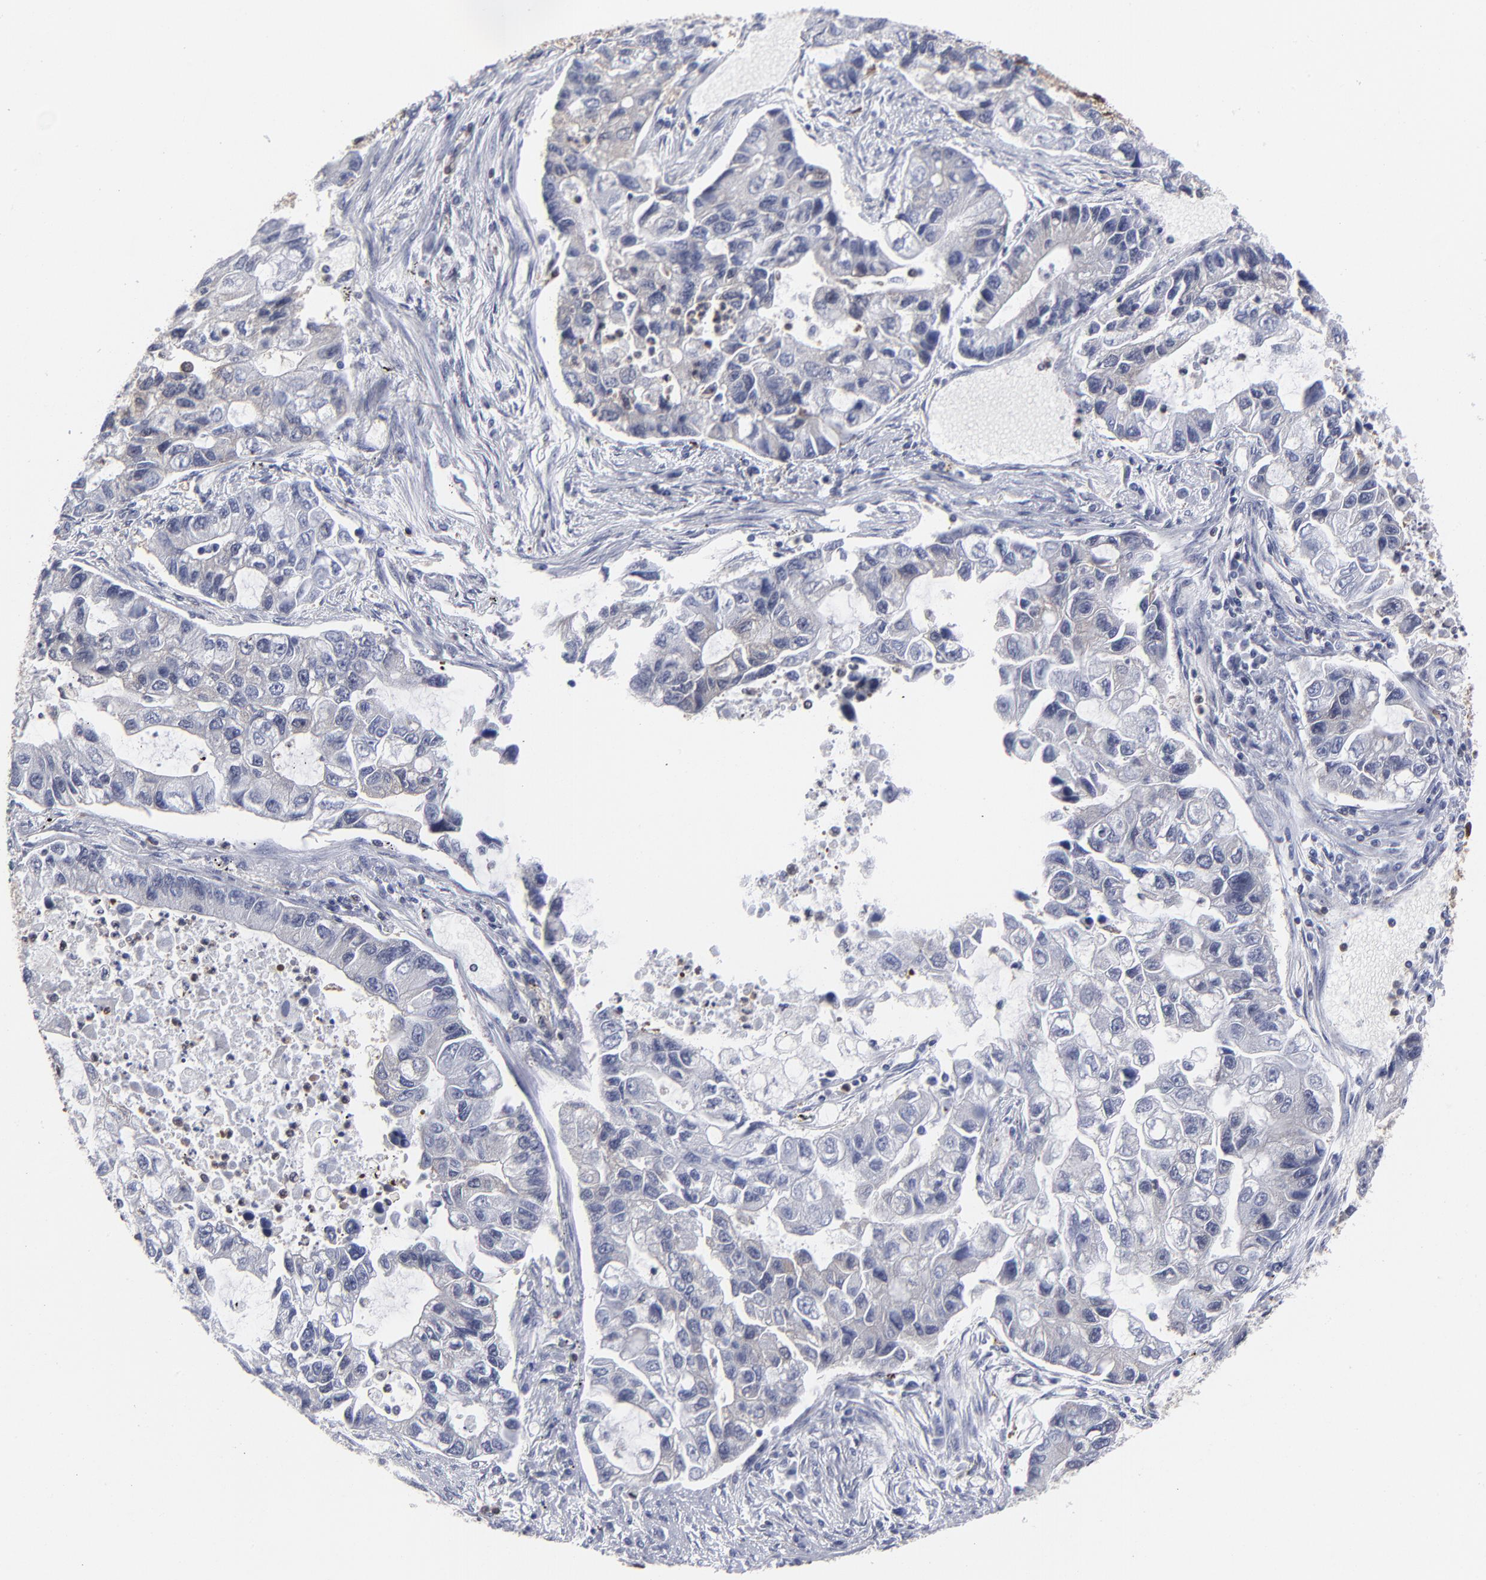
{"staining": {"intensity": "negative", "quantity": "none", "location": "none"}, "tissue": "lung cancer", "cell_type": "Tumor cells", "image_type": "cancer", "snomed": [{"axis": "morphology", "description": "Adenocarcinoma, NOS"}, {"axis": "topography", "description": "Lung"}], "caption": "This is an immunohistochemistry (IHC) micrograph of lung cancer. There is no positivity in tumor cells.", "gene": "MAP2K1", "patient": {"sex": "female", "age": 51}}